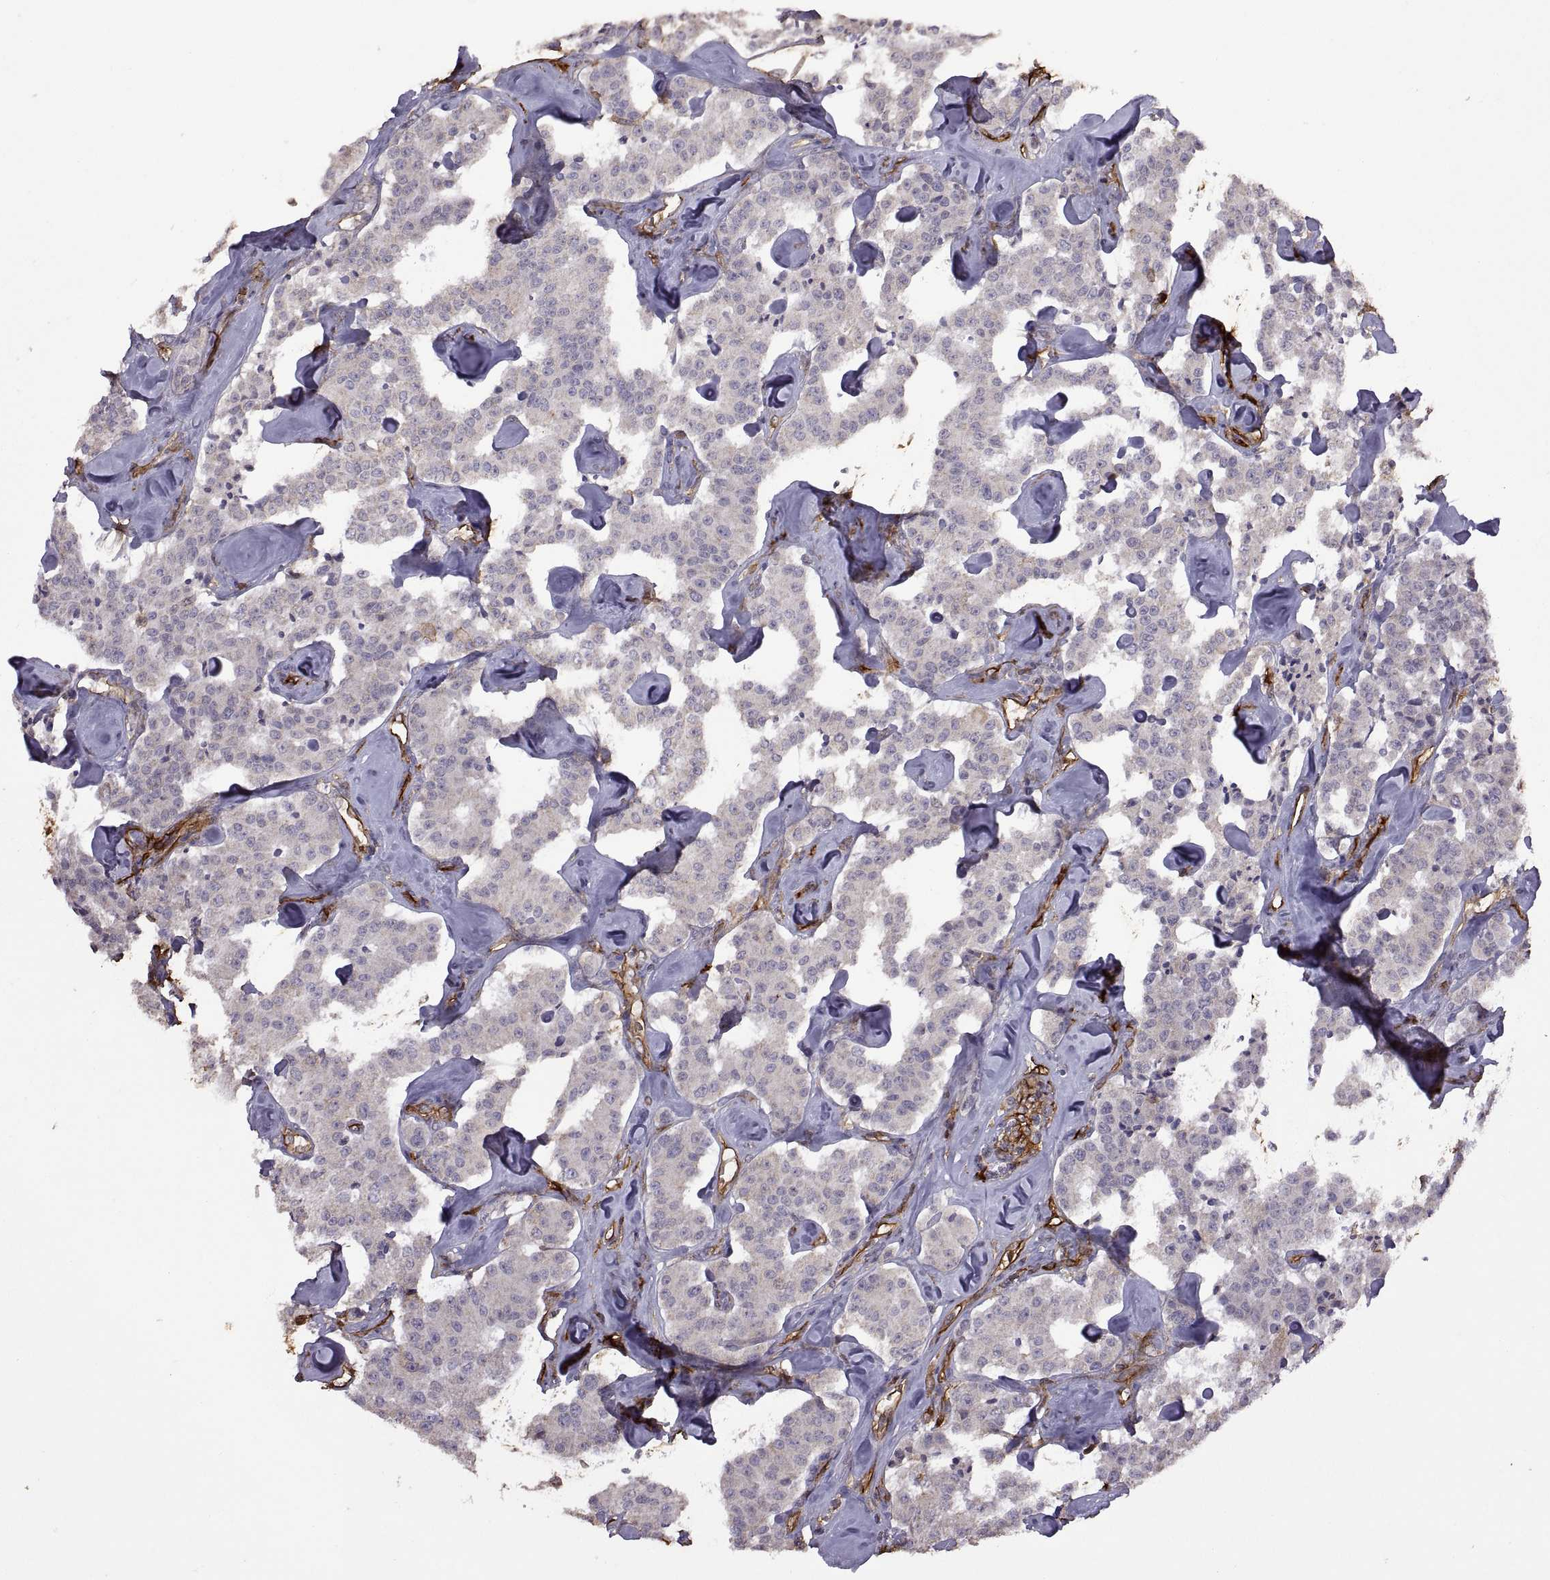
{"staining": {"intensity": "negative", "quantity": "none", "location": "none"}, "tissue": "carcinoid", "cell_type": "Tumor cells", "image_type": "cancer", "snomed": [{"axis": "morphology", "description": "Carcinoid, malignant, NOS"}, {"axis": "topography", "description": "Pancreas"}], "caption": "Tumor cells are negative for protein expression in human malignant carcinoid.", "gene": "S100A10", "patient": {"sex": "male", "age": 41}}